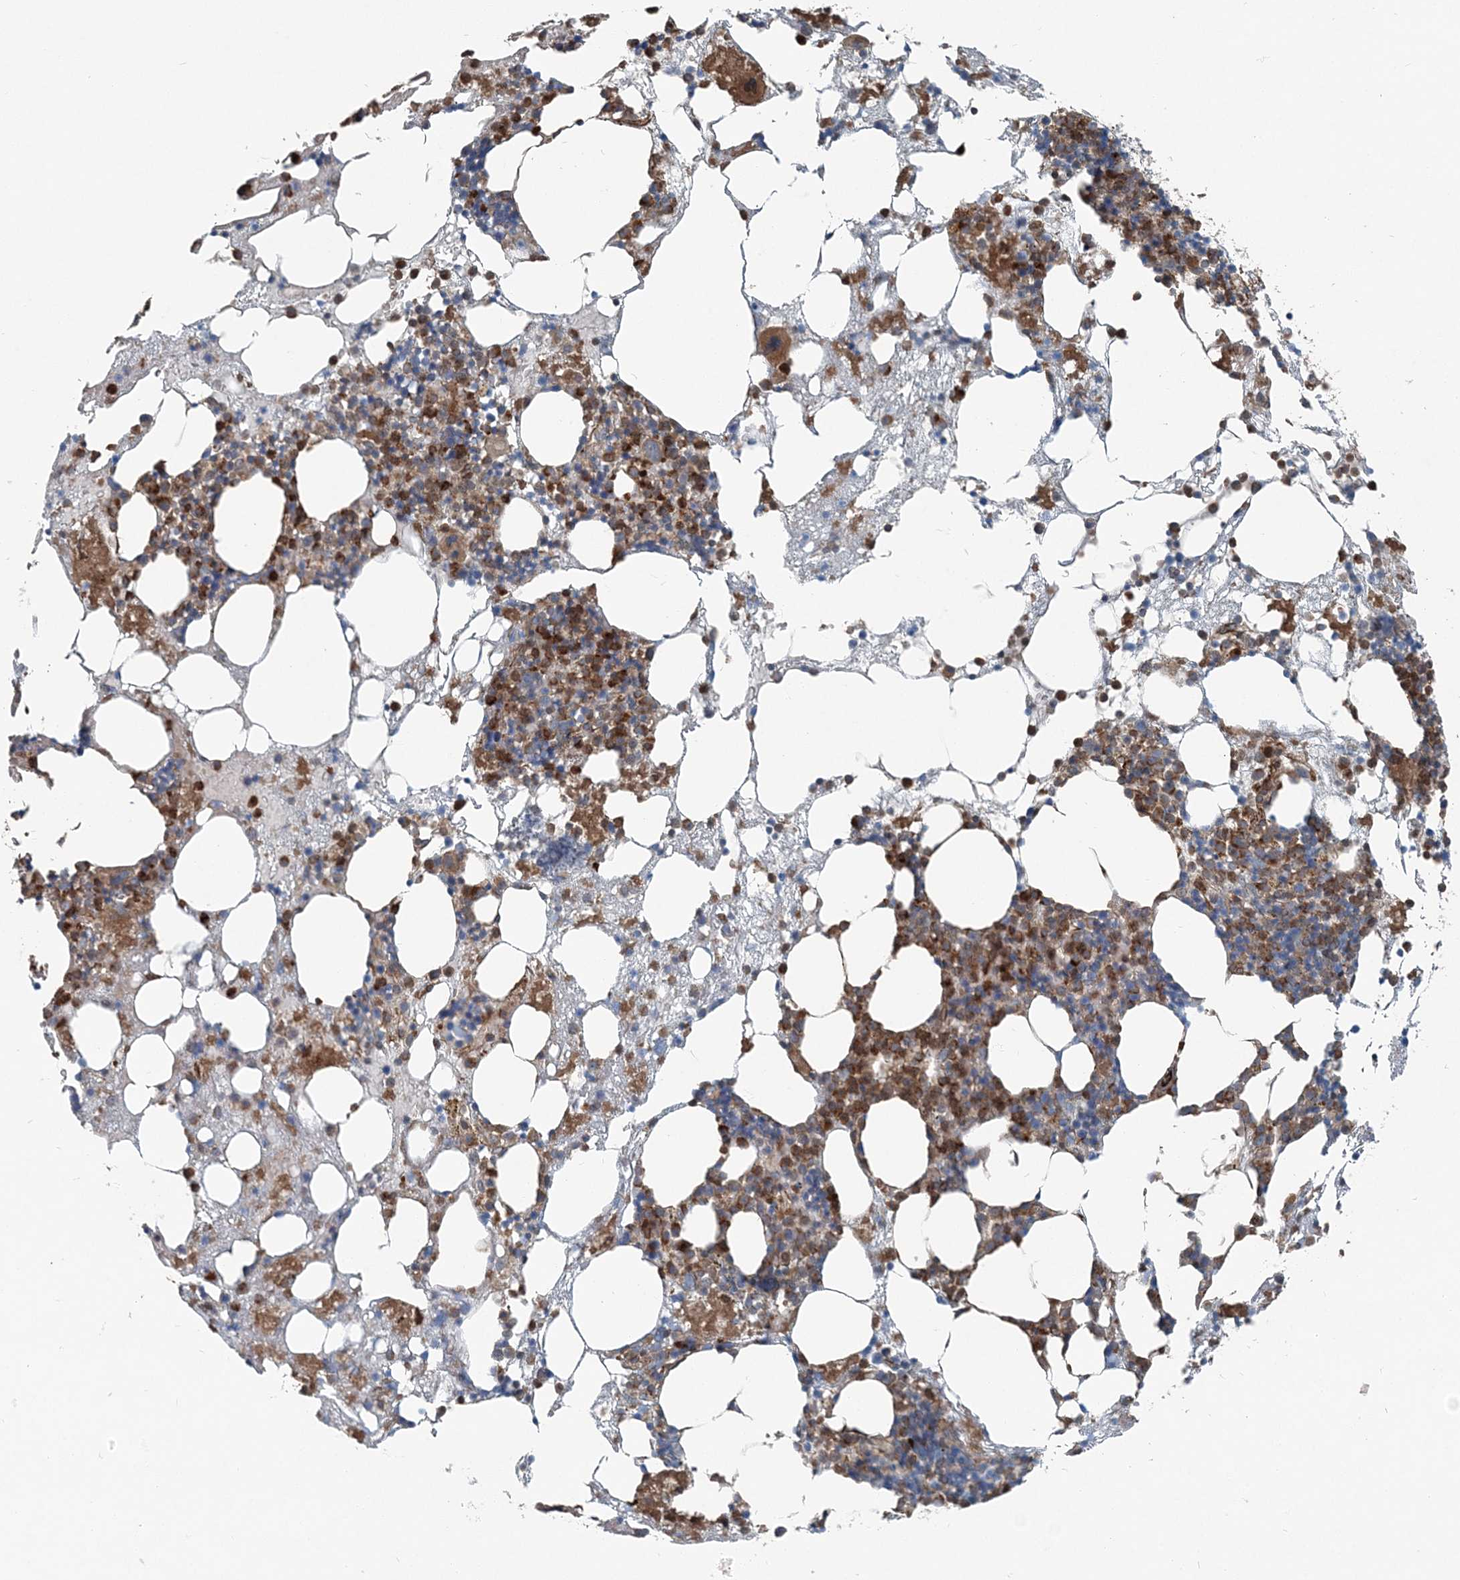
{"staining": {"intensity": "moderate", "quantity": "25%-75%", "location": "cytoplasmic/membranous"}, "tissue": "bone marrow", "cell_type": "Hematopoietic cells", "image_type": "normal", "snomed": [{"axis": "morphology", "description": "Normal tissue, NOS"}, {"axis": "topography", "description": "Bone marrow"}], "caption": "Immunohistochemistry of normal bone marrow shows medium levels of moderate cytoplasmic/membranous positivity in about 25%-75% of hematopoietic cells.", "gene": "FBXL17", "patient": {"sex": "male", "age": 48}}